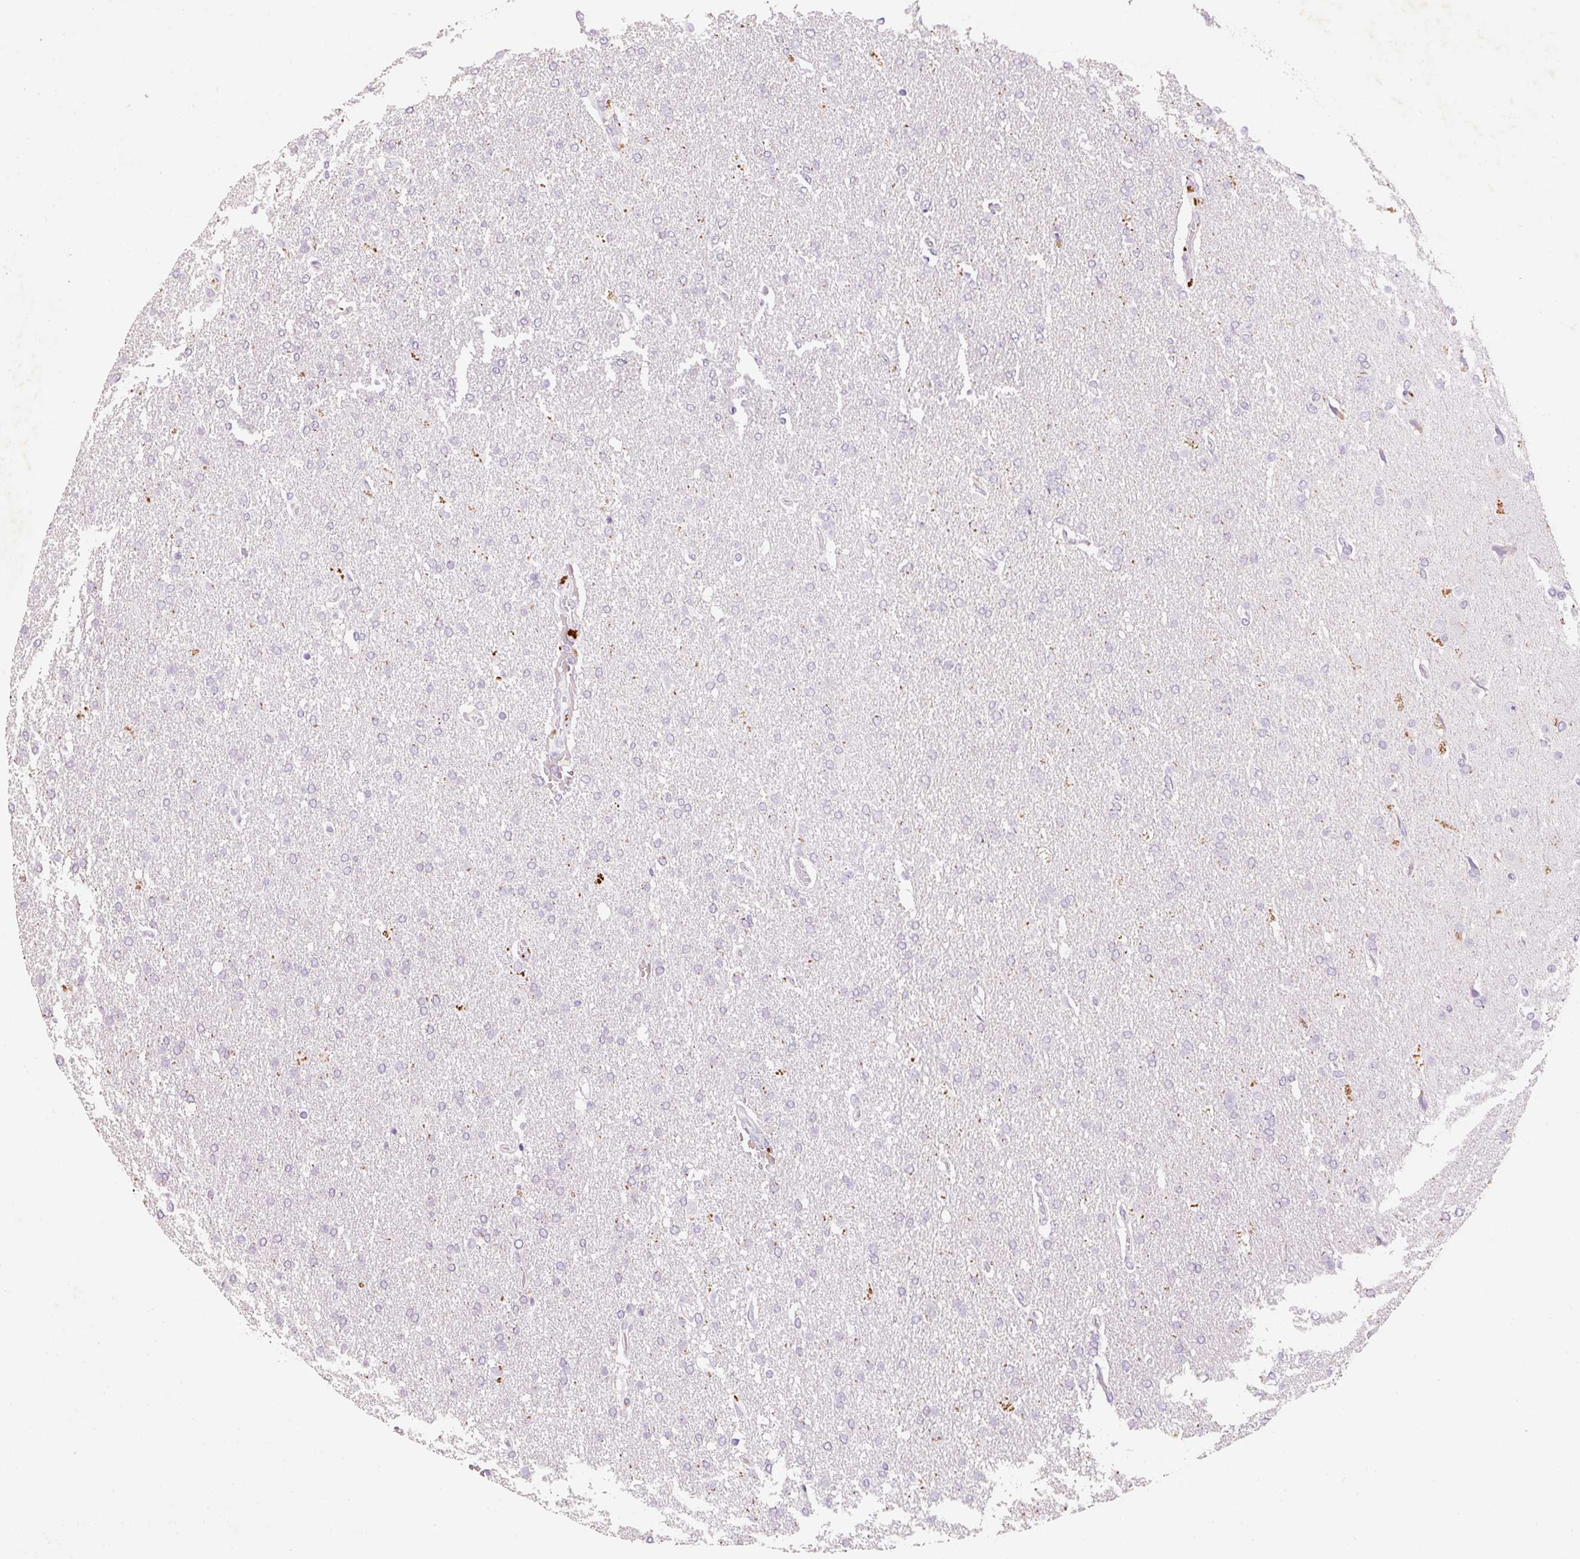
{"staining": {"intensity": "negative", "quantity": "none", "location": "none"}, "tissue": "glioma", "cell_type": "Tumor cells", "image_type": "cancer", "snomed": [{"axis": "morphology", "description": "Glioma, malignant, High grade"}, {"axis": "topography", "description": "Brain"}], "caption": "This histopathology image is of glioma stained with immunohistochemistry (IHC) to label a protein in brown with the nuclei are counter-stained blue. There is no positivity in tumor cells.", "gene": "TENT5C", "patient": {"sex": "male", "age": 72}}